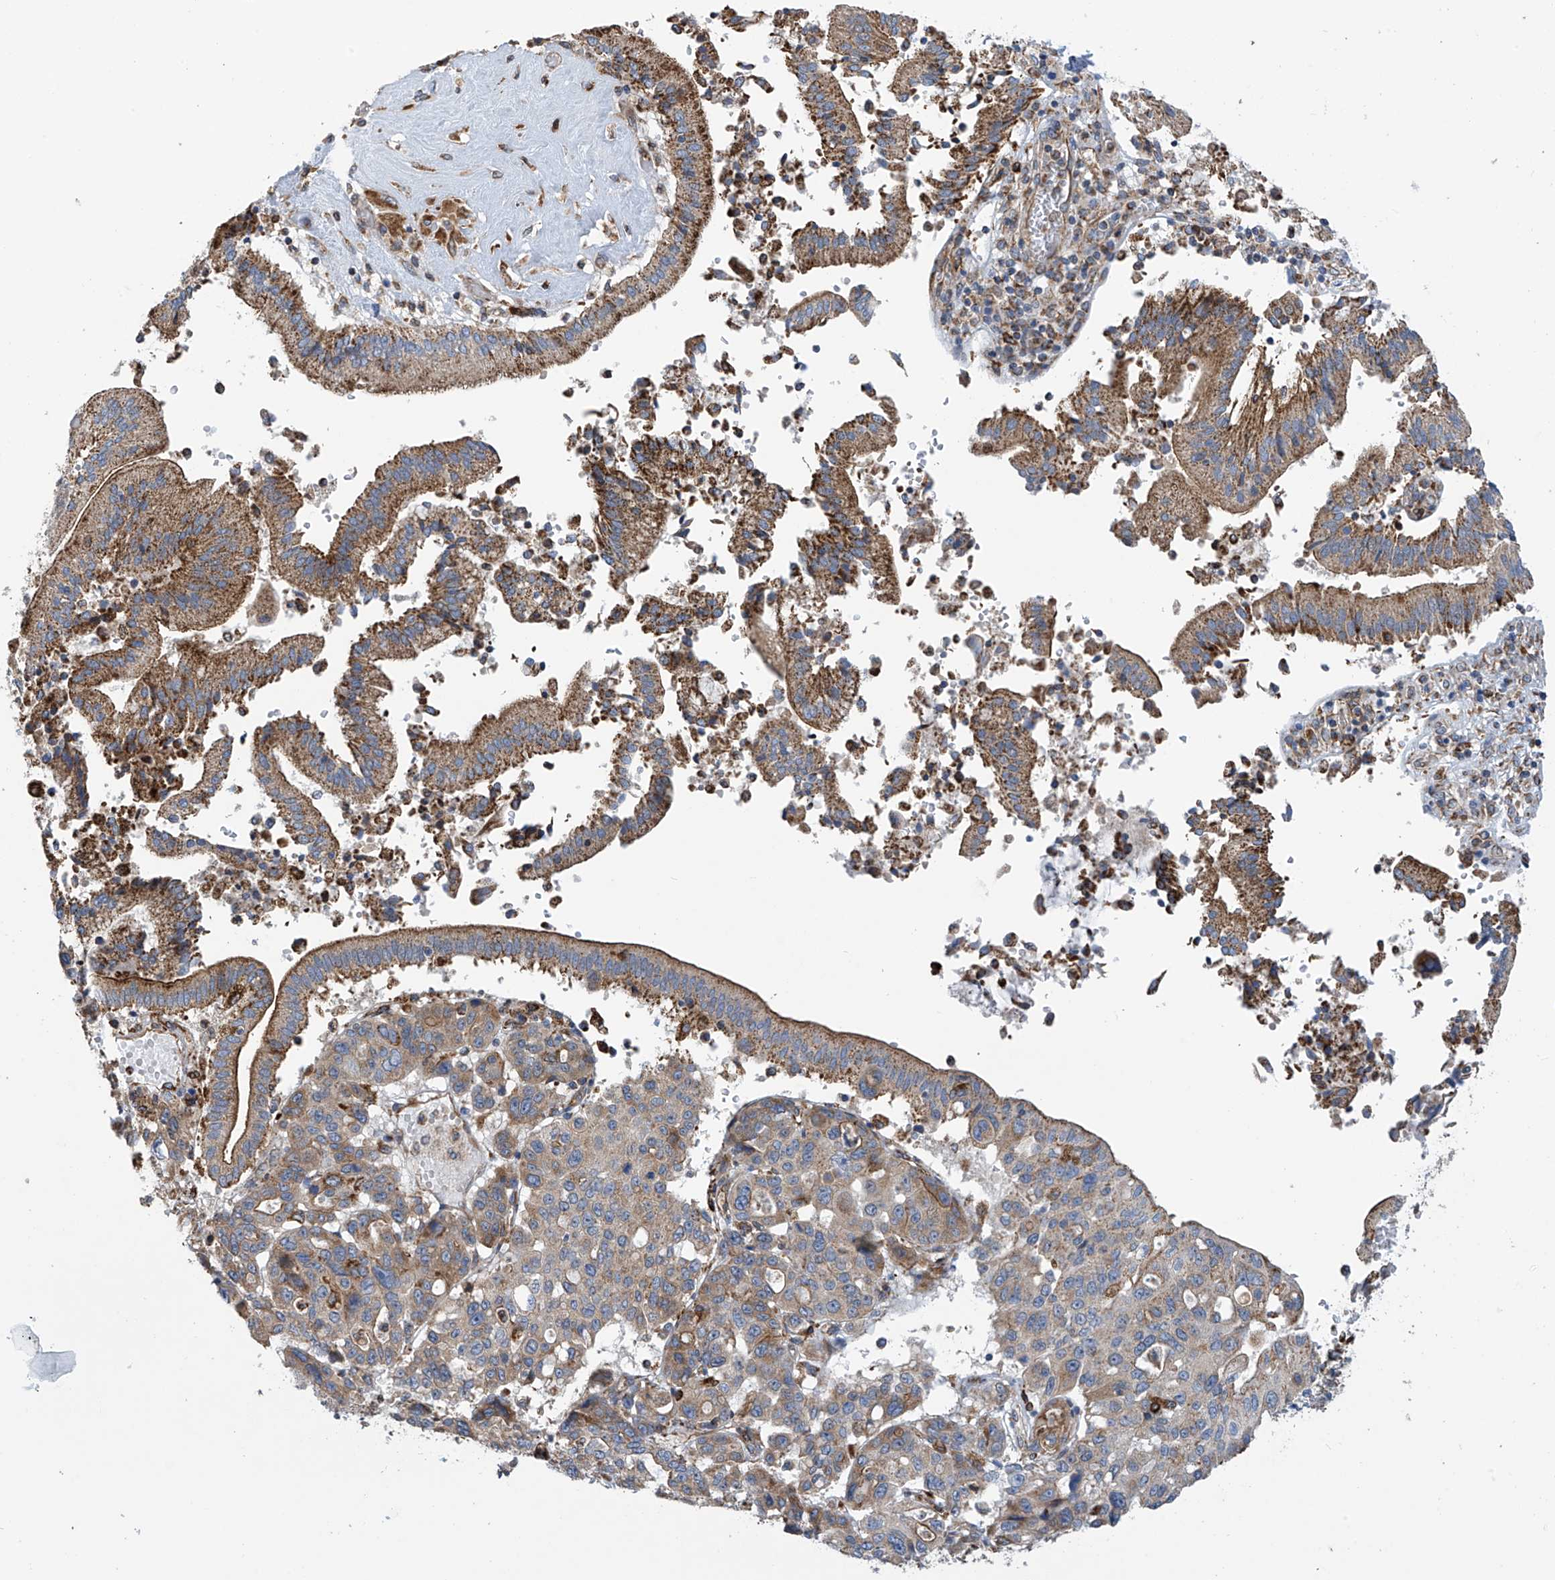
{"staining": {"intensity": "moderate", "quantity": ">75%", "location": "cytoplasmic/membranous"}, "tissue": "pancreatic cancer", "cell_type": "Tumor cells", "image_type": "cancer", "snomed": [{"axis": "morphology", "description": "Adenocarcinoma, NOS"}, {"axis": "topography", "description": "Pancreas"}], "caption": "Brown immunohistochemical staining in pancreatic cancer (adenocarcinoma) reveals moderate cytoplasmic/membranous staining in about >75% of tumor cells.", "gene": "EIF5B", "patient": {"sex": "male", "age": 46}}